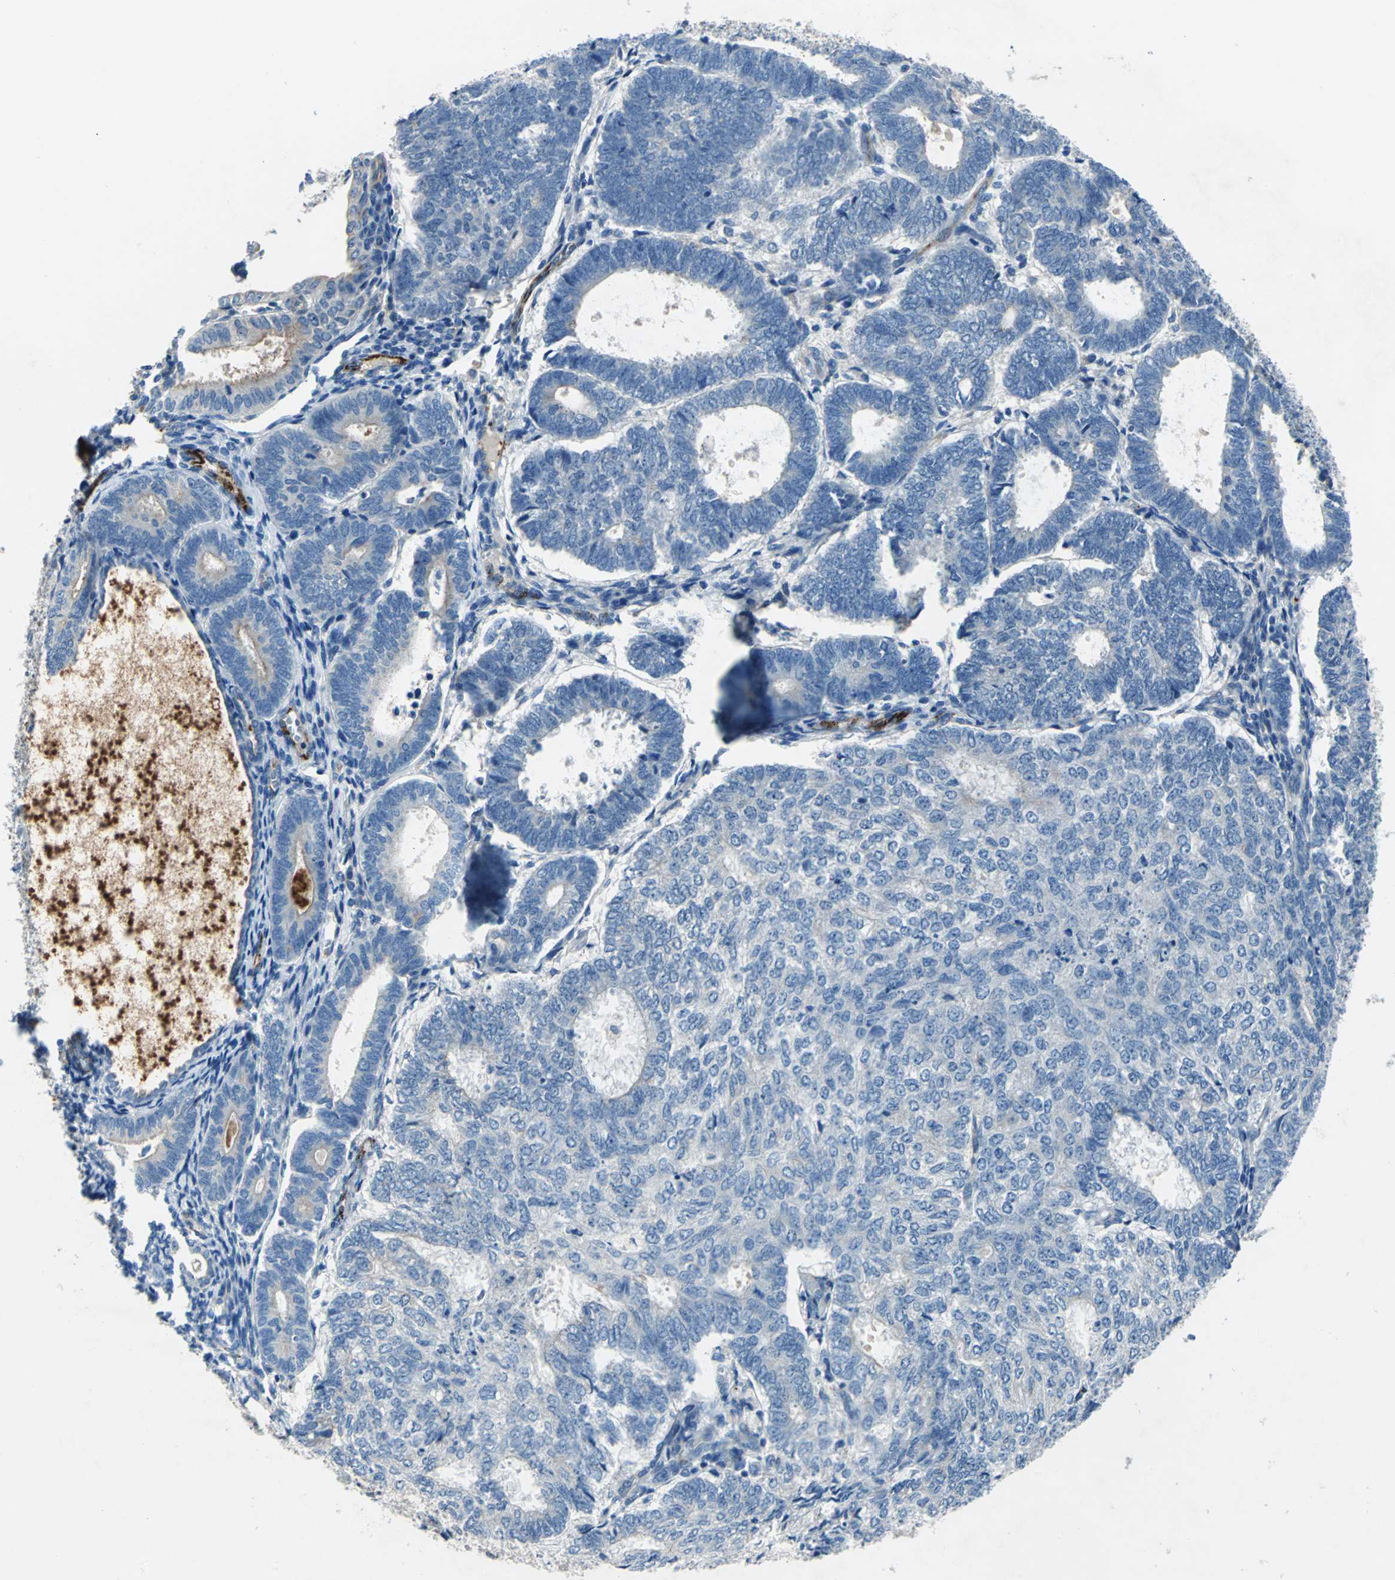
{"staining": {"intensity": "moderate", "quantity": "<25%", "location": "cytoplasmic/membranous"}, "tissue": "endometrial cancer", "cell_type": "Tumor cells", "image_type": "cancer", "snomed": [{"axis": "morphology", "description": "Adenocarcinoma, NOS"}, {"axis": "topography", "description": "Uterus"}], "caption": "Moderate cytoplasmic/membranous protein staining is identified in approximately <25% of tumor cells in endometrial cancer (adenocarcinoma).", "gene": "SELP", "patient": {"sex": "female", "age": 60}}